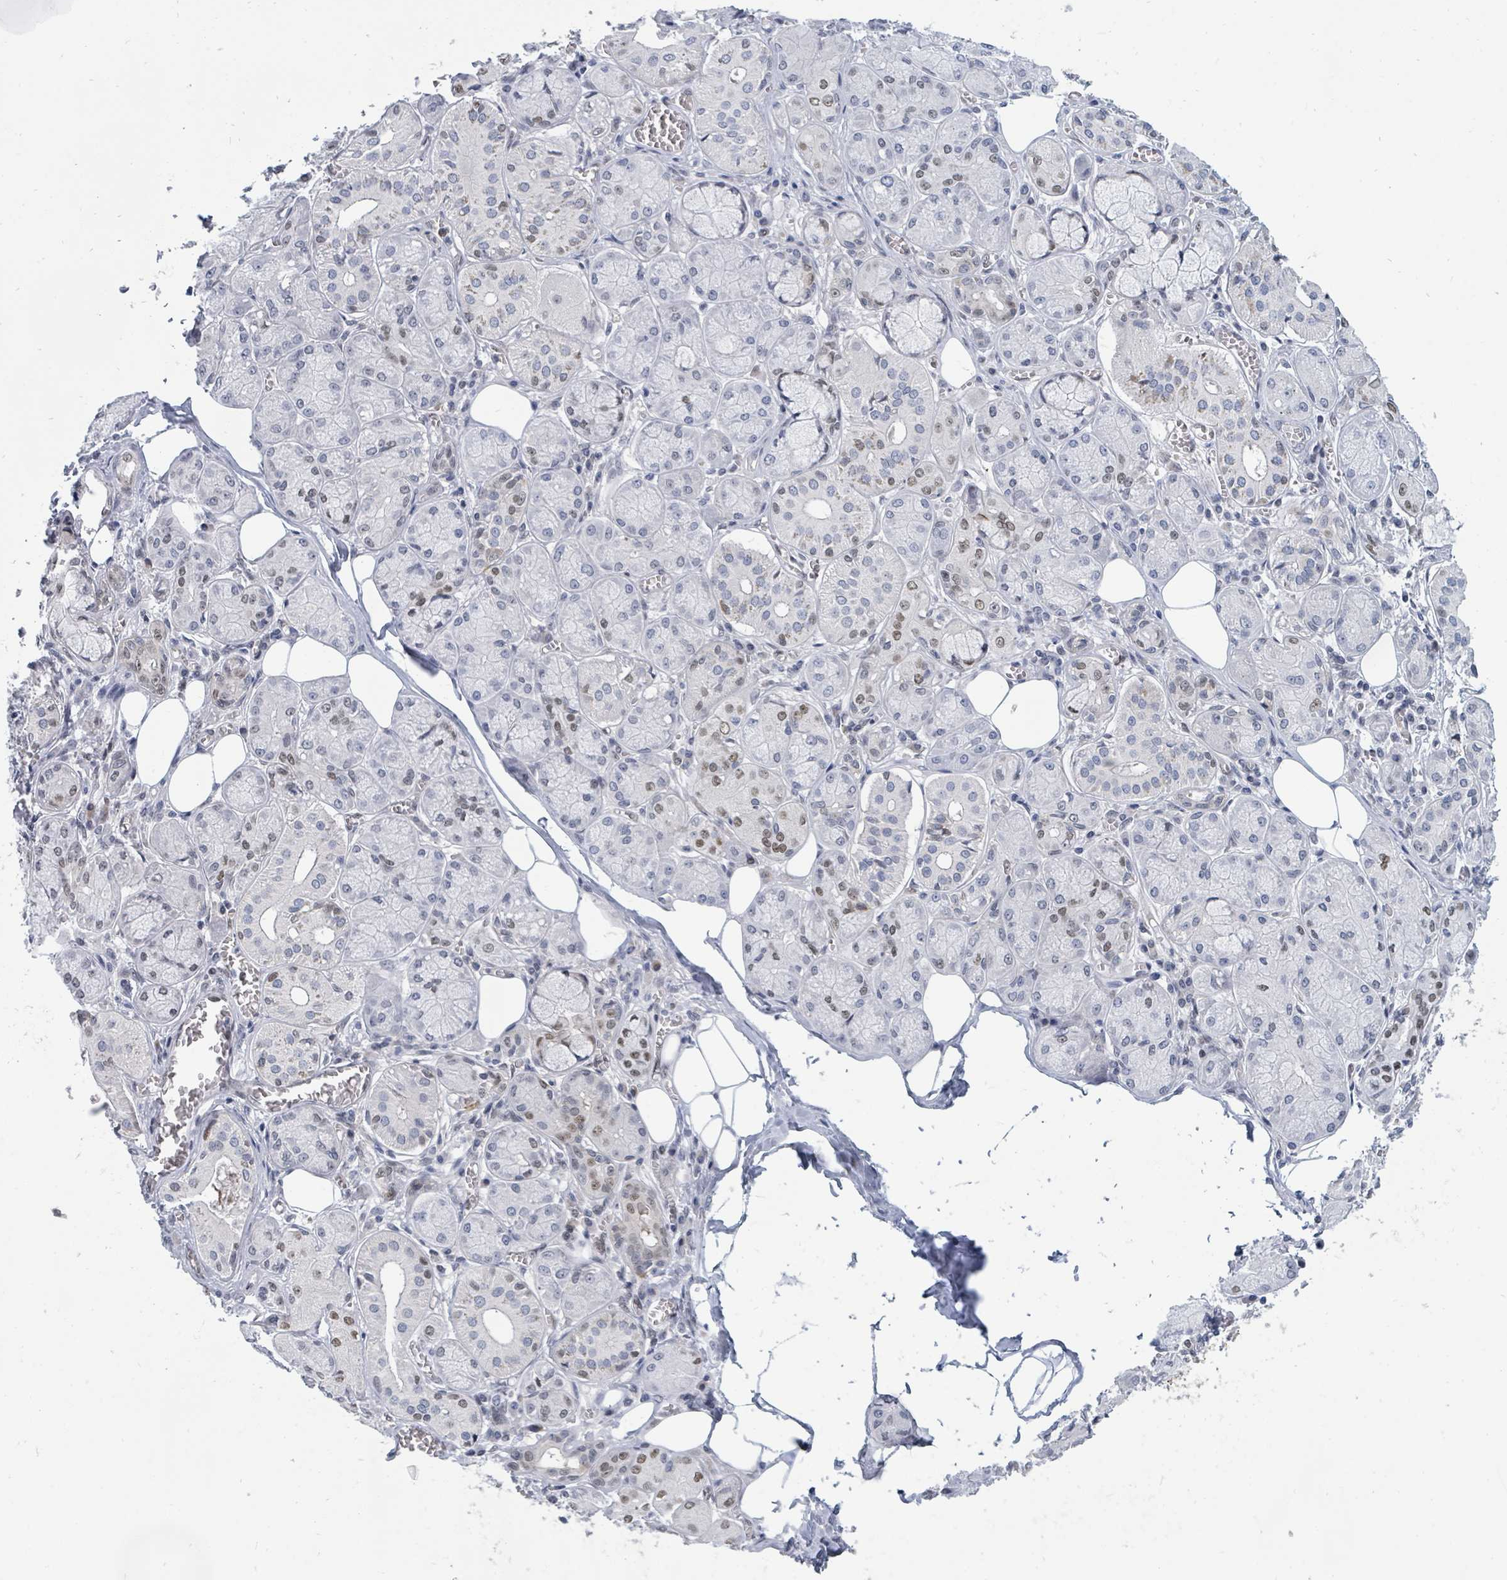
{"staining": {"intensity": "strong", "quantity": "25%-75%", "location": "nuclear"}, "tissue": "salivary gland", "cell_type": "Glandular cells", "image_type": "normal", "snomed": [{"axis": "morphology", "description": "Normal tissue, NOS"}, {"axis": "topography", "description": "Salivary gland"}], "caption": "The immunohistochemical stain highlights strong nuclear expression in glandular cells of unremarkable salivary gland. Nuclei are stained in blue.", "gene": "SUMO2", "patient": {"sex": "male", "age": 74}}